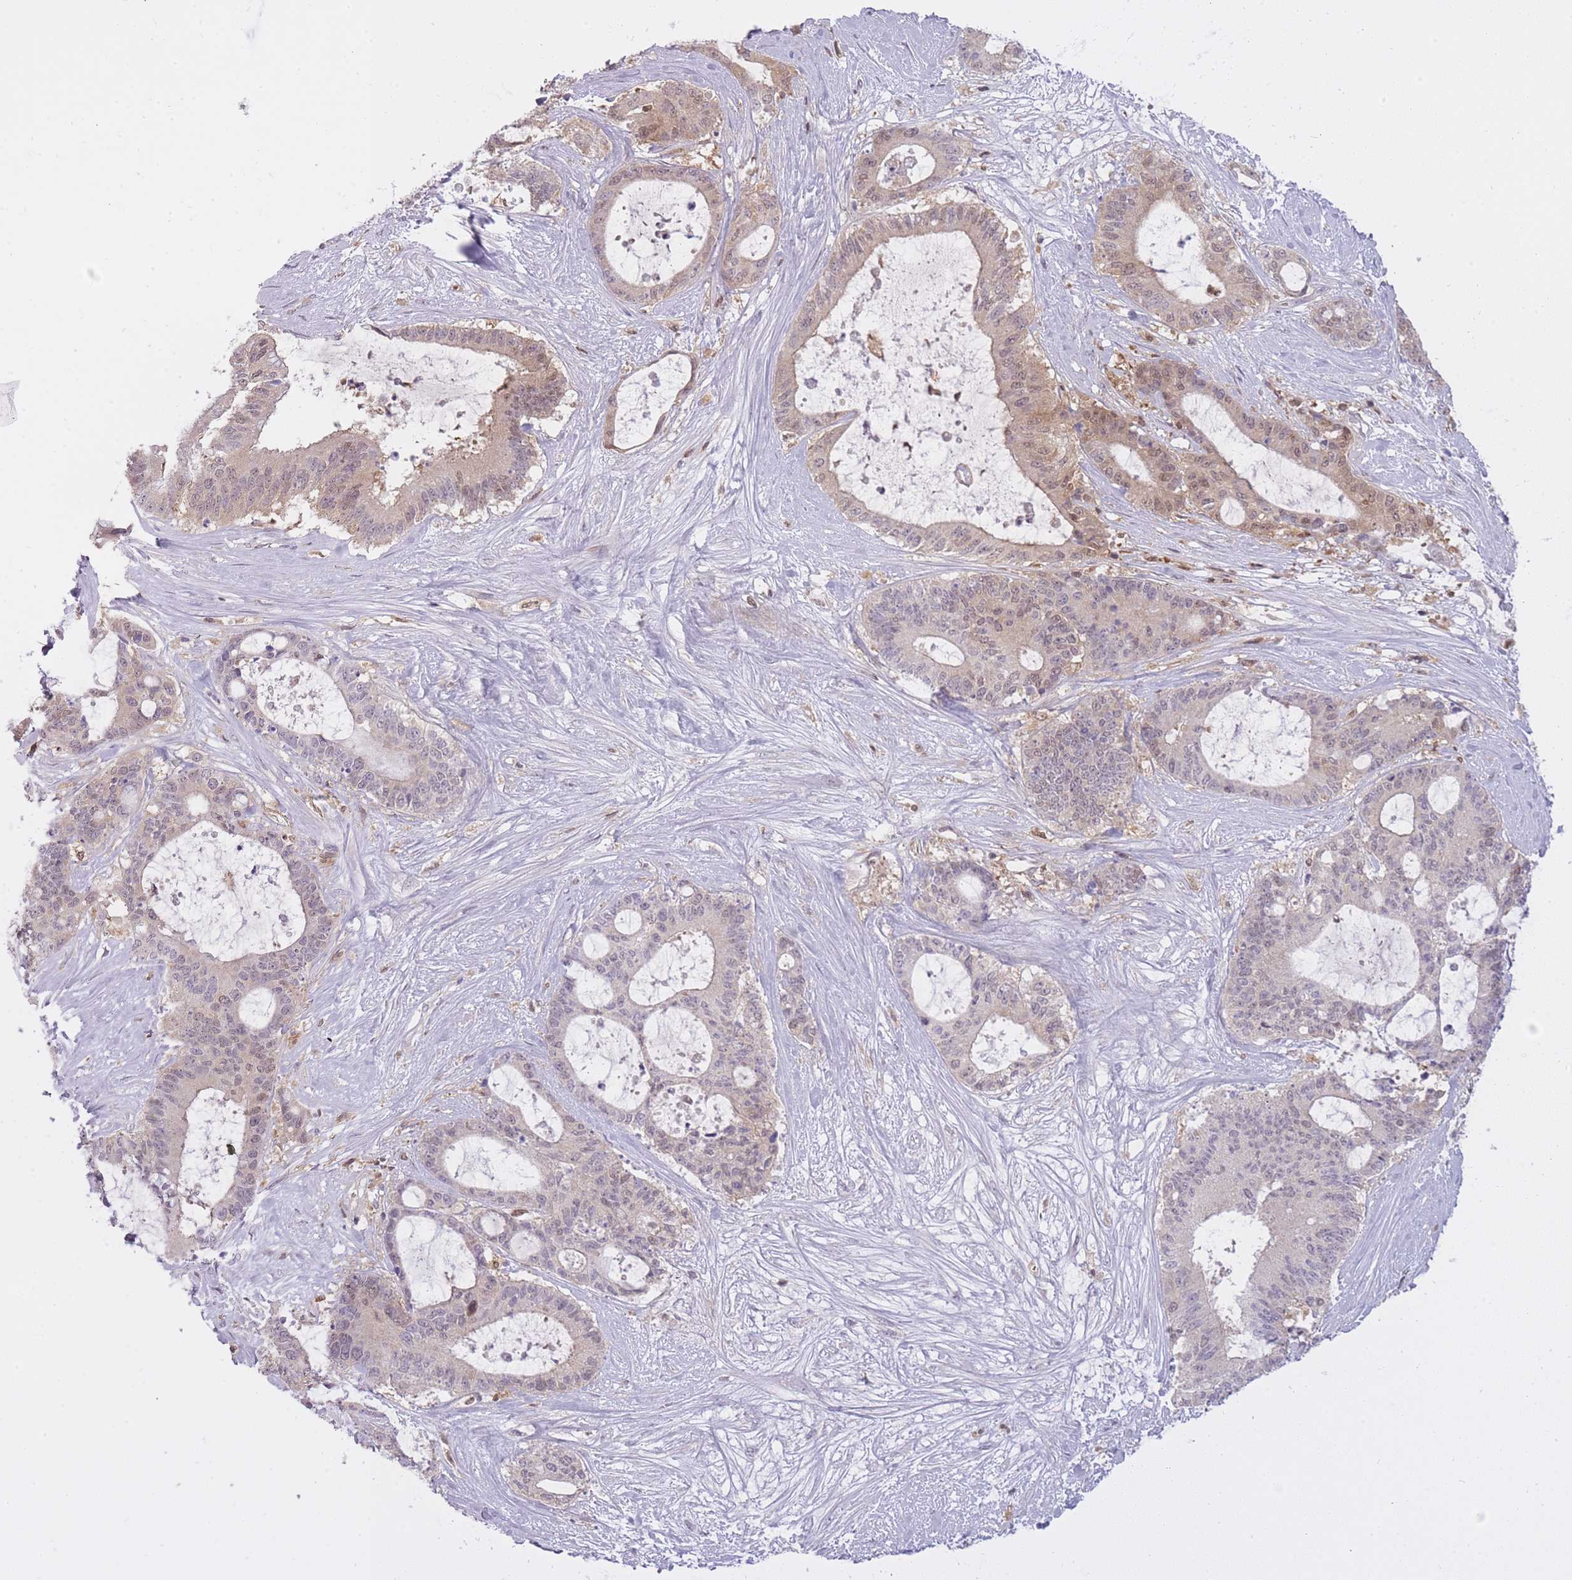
{"staining": {"intensity": "moderate", "quantity": ">75%", "location": "cytoplasmic/membranous,nuclear"}, "tissue": "liver cancer", "cell_type": "Tumor cells", "image_type": "cancer", "snomed": [{"axis": "morphology", "description": "Normal tissue, NOS"}, {"axis": "morphology", "description": "Cholangiocarcinoma"}, {"axis": "topography", "description": "Liver"}, {"axis": "topography", "description": "Peripheral nerve tissue"}], "caption": "The histopathology image displays immunohistochemical staining of liver cancer. There is moderate cytoplasmic/membranous and nuclear positivity is seen in about >75% of tumor cells.", "gene": "CXorf38", "patient": {"sex": "female", "age": 73}}